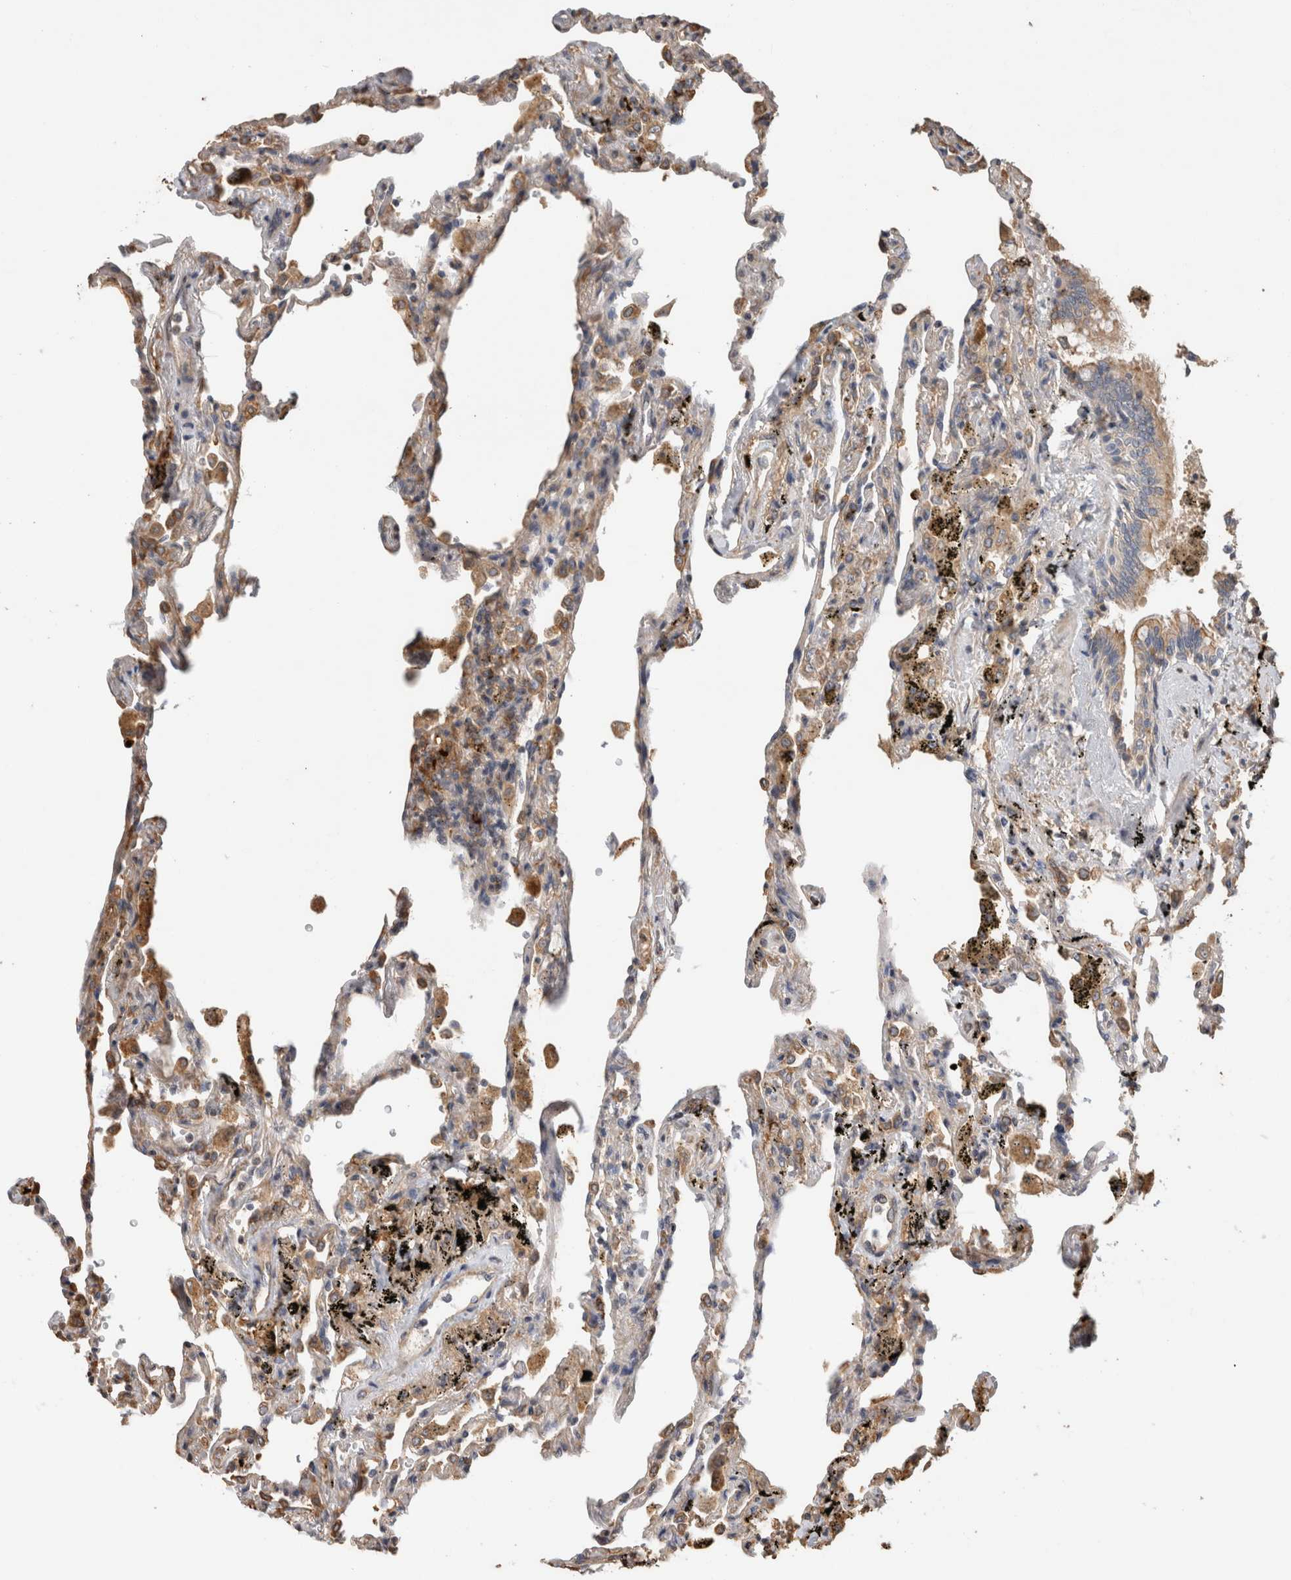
{"staining": {"intensity": "moderate", "quantity": "25%-75%", "location": "cytoplasmic/membranous"}, "tissue": "lung", "cell_type": "Alveolar cells", "image_type": "normal", "snomed": [{"axis": "morphology", "description": "Normal tissue, NOS"}, {"axis": "topography", "description": "Lung"}], "caption": "Lung stained with IHC demonstrates moderate cytoplasmic/membranous staining in approximately 25%-75% of alveolar cells.", "gene": "CLIP1", "patient": {"sex": "male", "age": 59}}